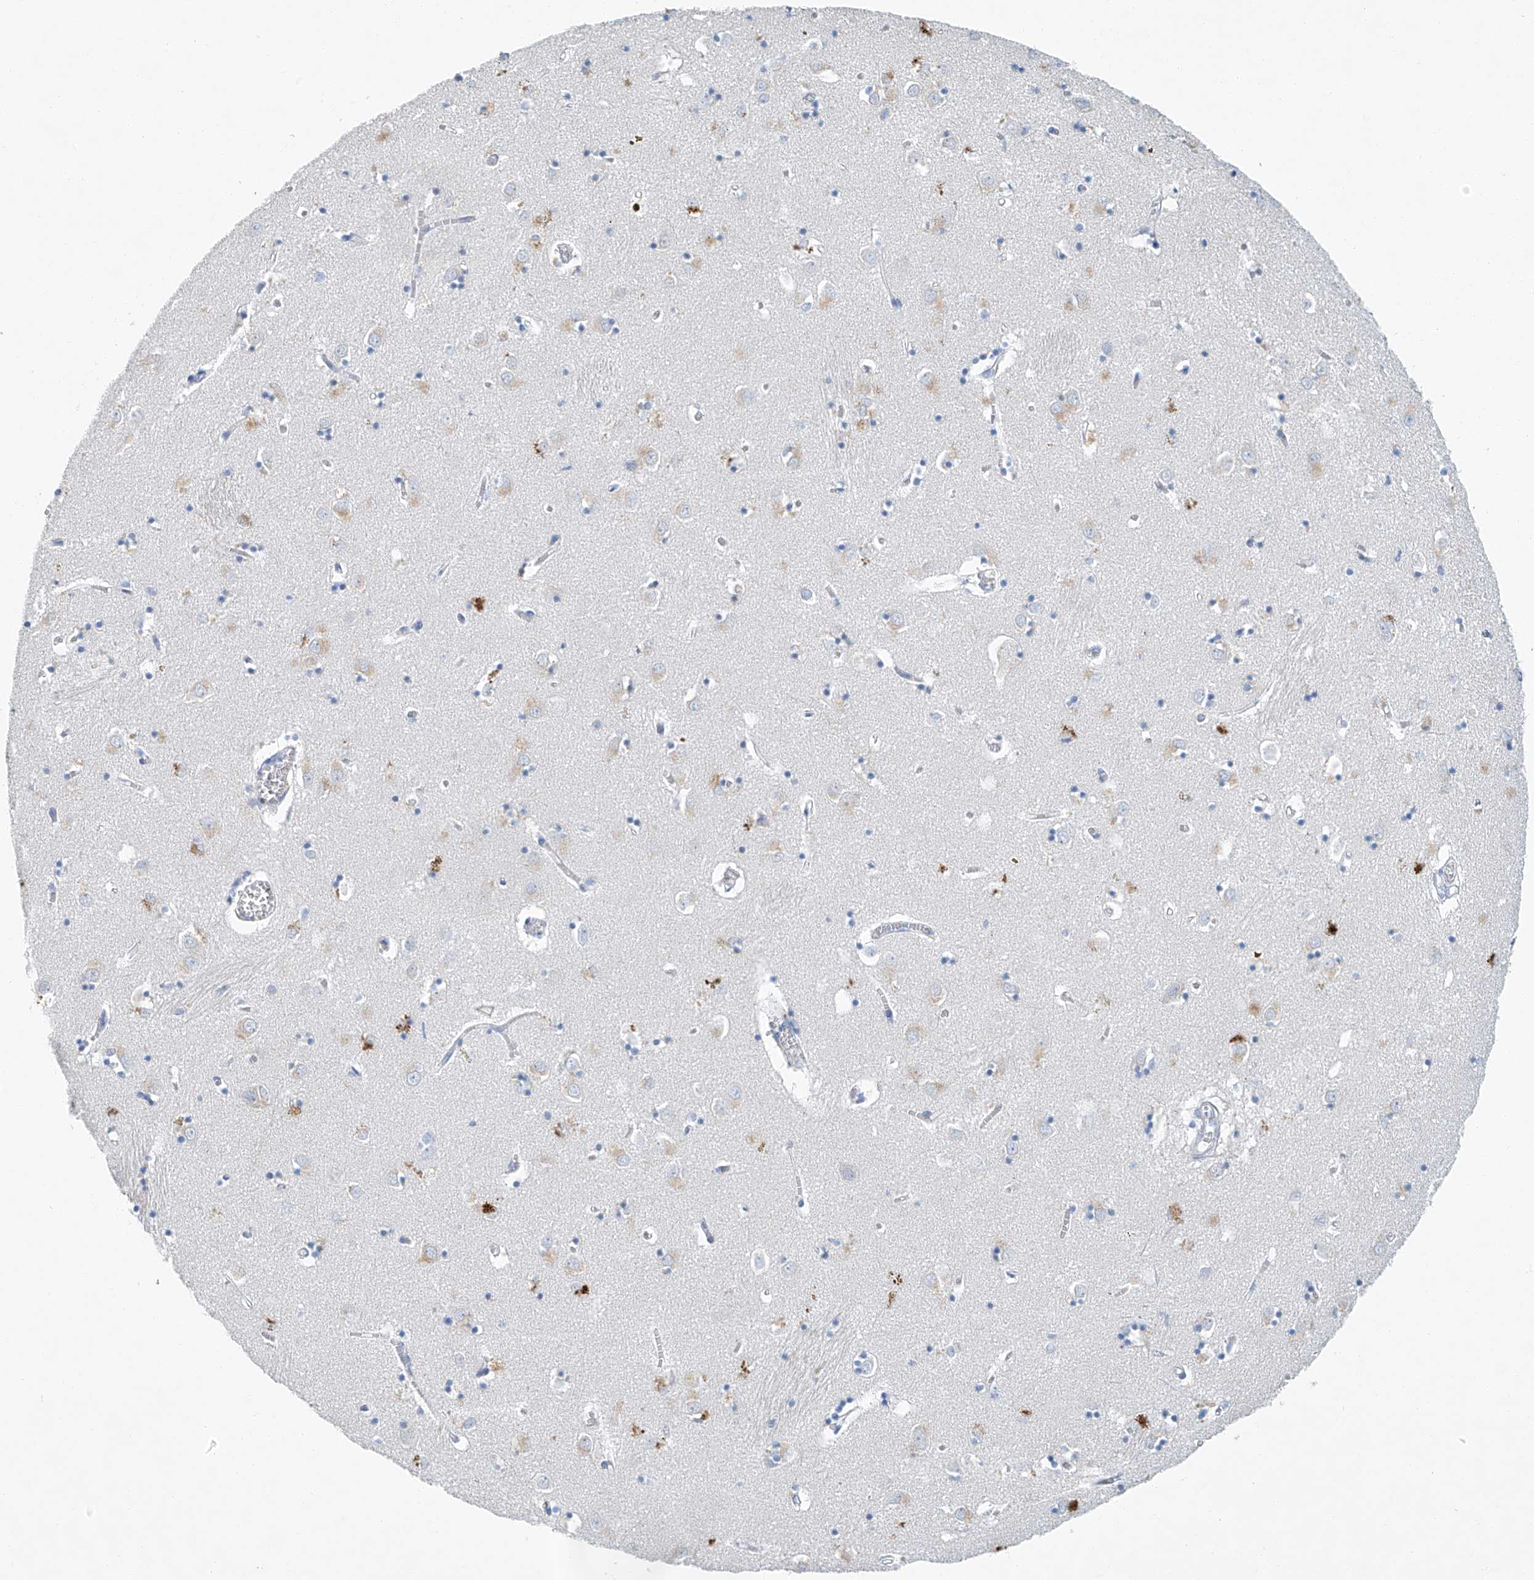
{"staining": {"intensity": "negative", "quantity": "none", "location": "none"}, "tissue": "caudate", "cell_type": "Glial cells", "image_type": "normal", "snomed": [{"axis": "morphology", "description": "Normal tissue, NOS"}, {"axis": "topography", "description": "Lateral ventricle wall"}], "caption": "DAB (3,3'-diaminobenzidine) immunohistochemical staining of unremarkable human caudate demonstrates no significant expression in glial cells.", "gene": "C1orf87", "patient": {"sex": "male", "age": 70}}